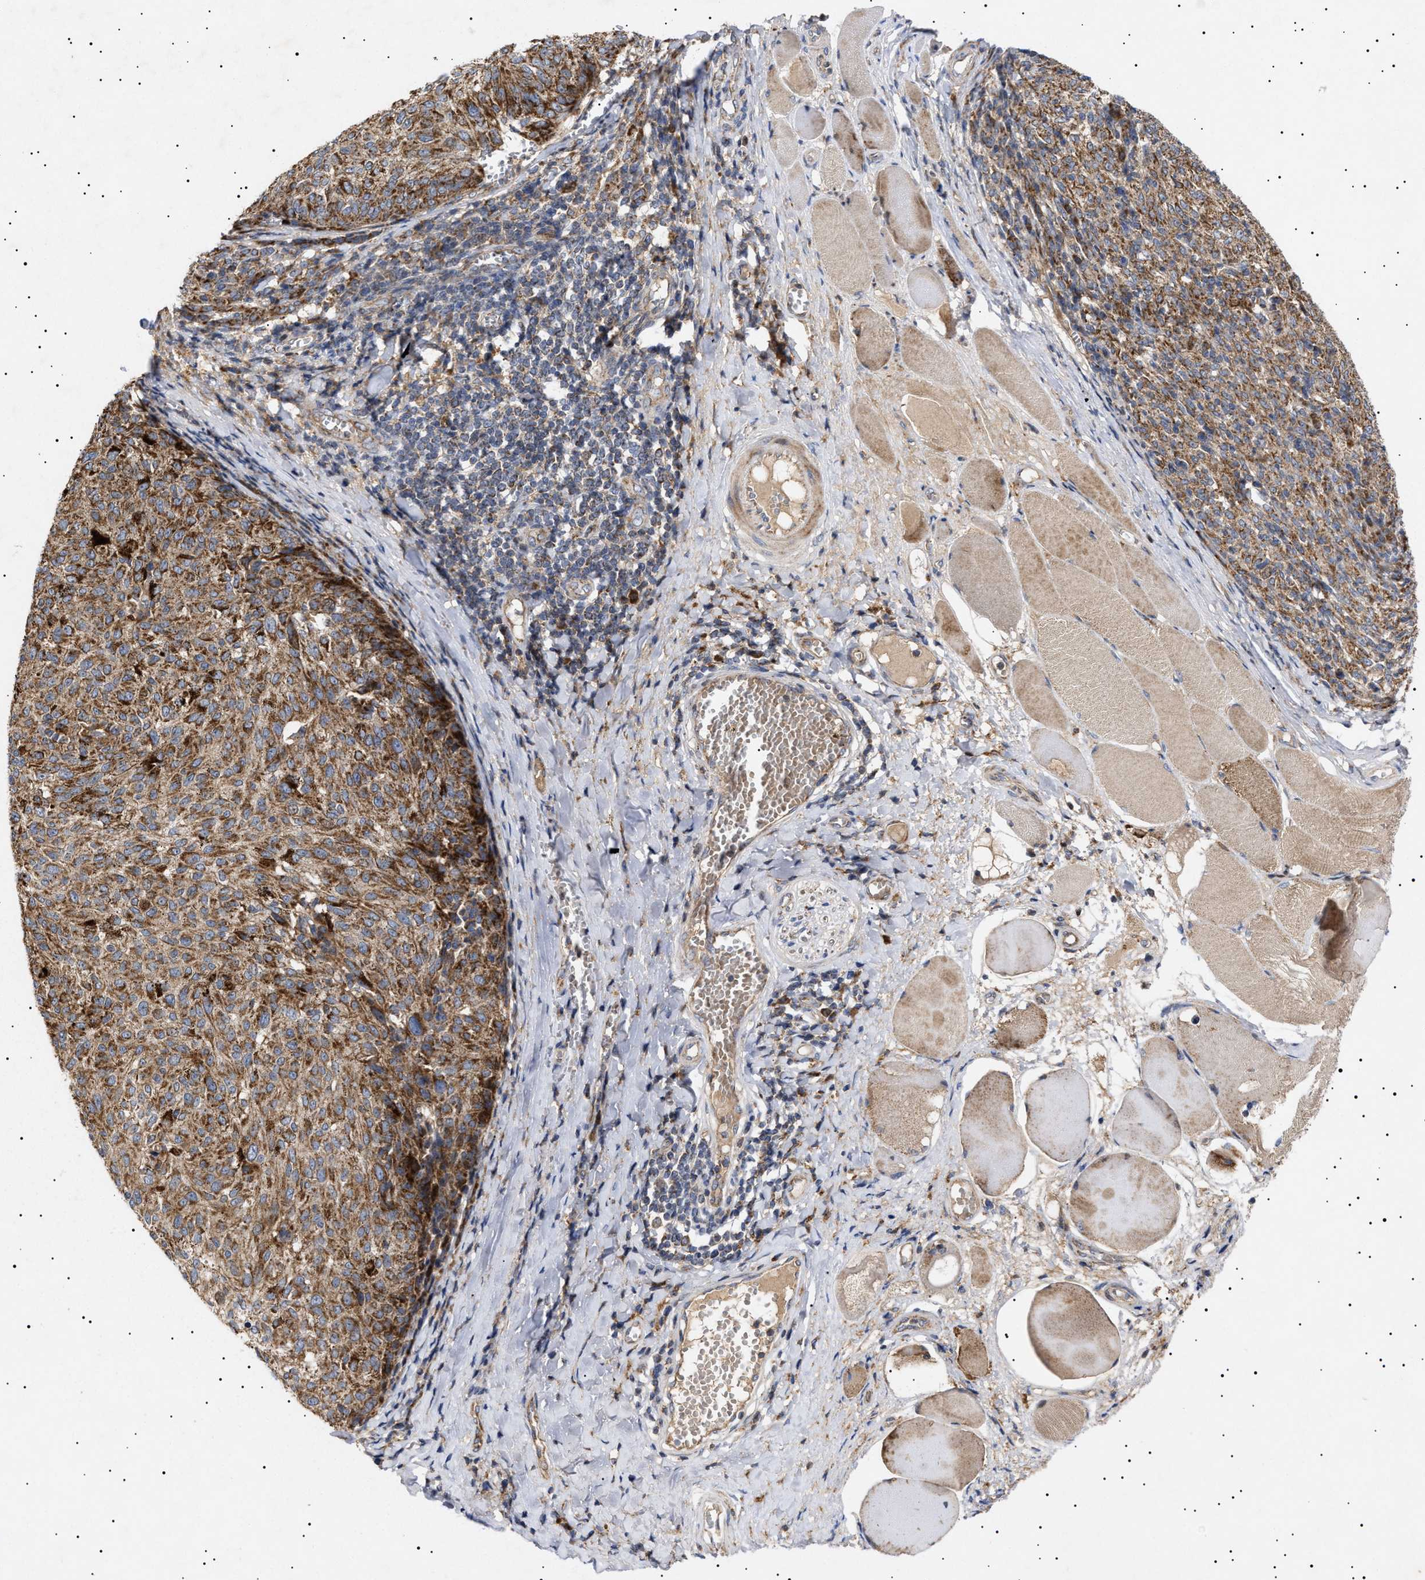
{"staining": {"intensity": "strong", "quantity": ">75%", "location": "cytoplasmic/membranous"}, "tissue": "melanoma", "cell_type": "Tumor cells", "image_type": "cancer", "snomed": [{"axis": "morphology", "description": "Malignant melanoma, NOS"}, {"axis": "topography", "description": "Skin"}], "caption": "Melanoma was stained to show a protein in brown. There is high levels of strong cytoplasmic/membranous expression in about >75% of tumor cells.", "gene": "MRPL10", "patient": {"sex": "female", "age": 72}}